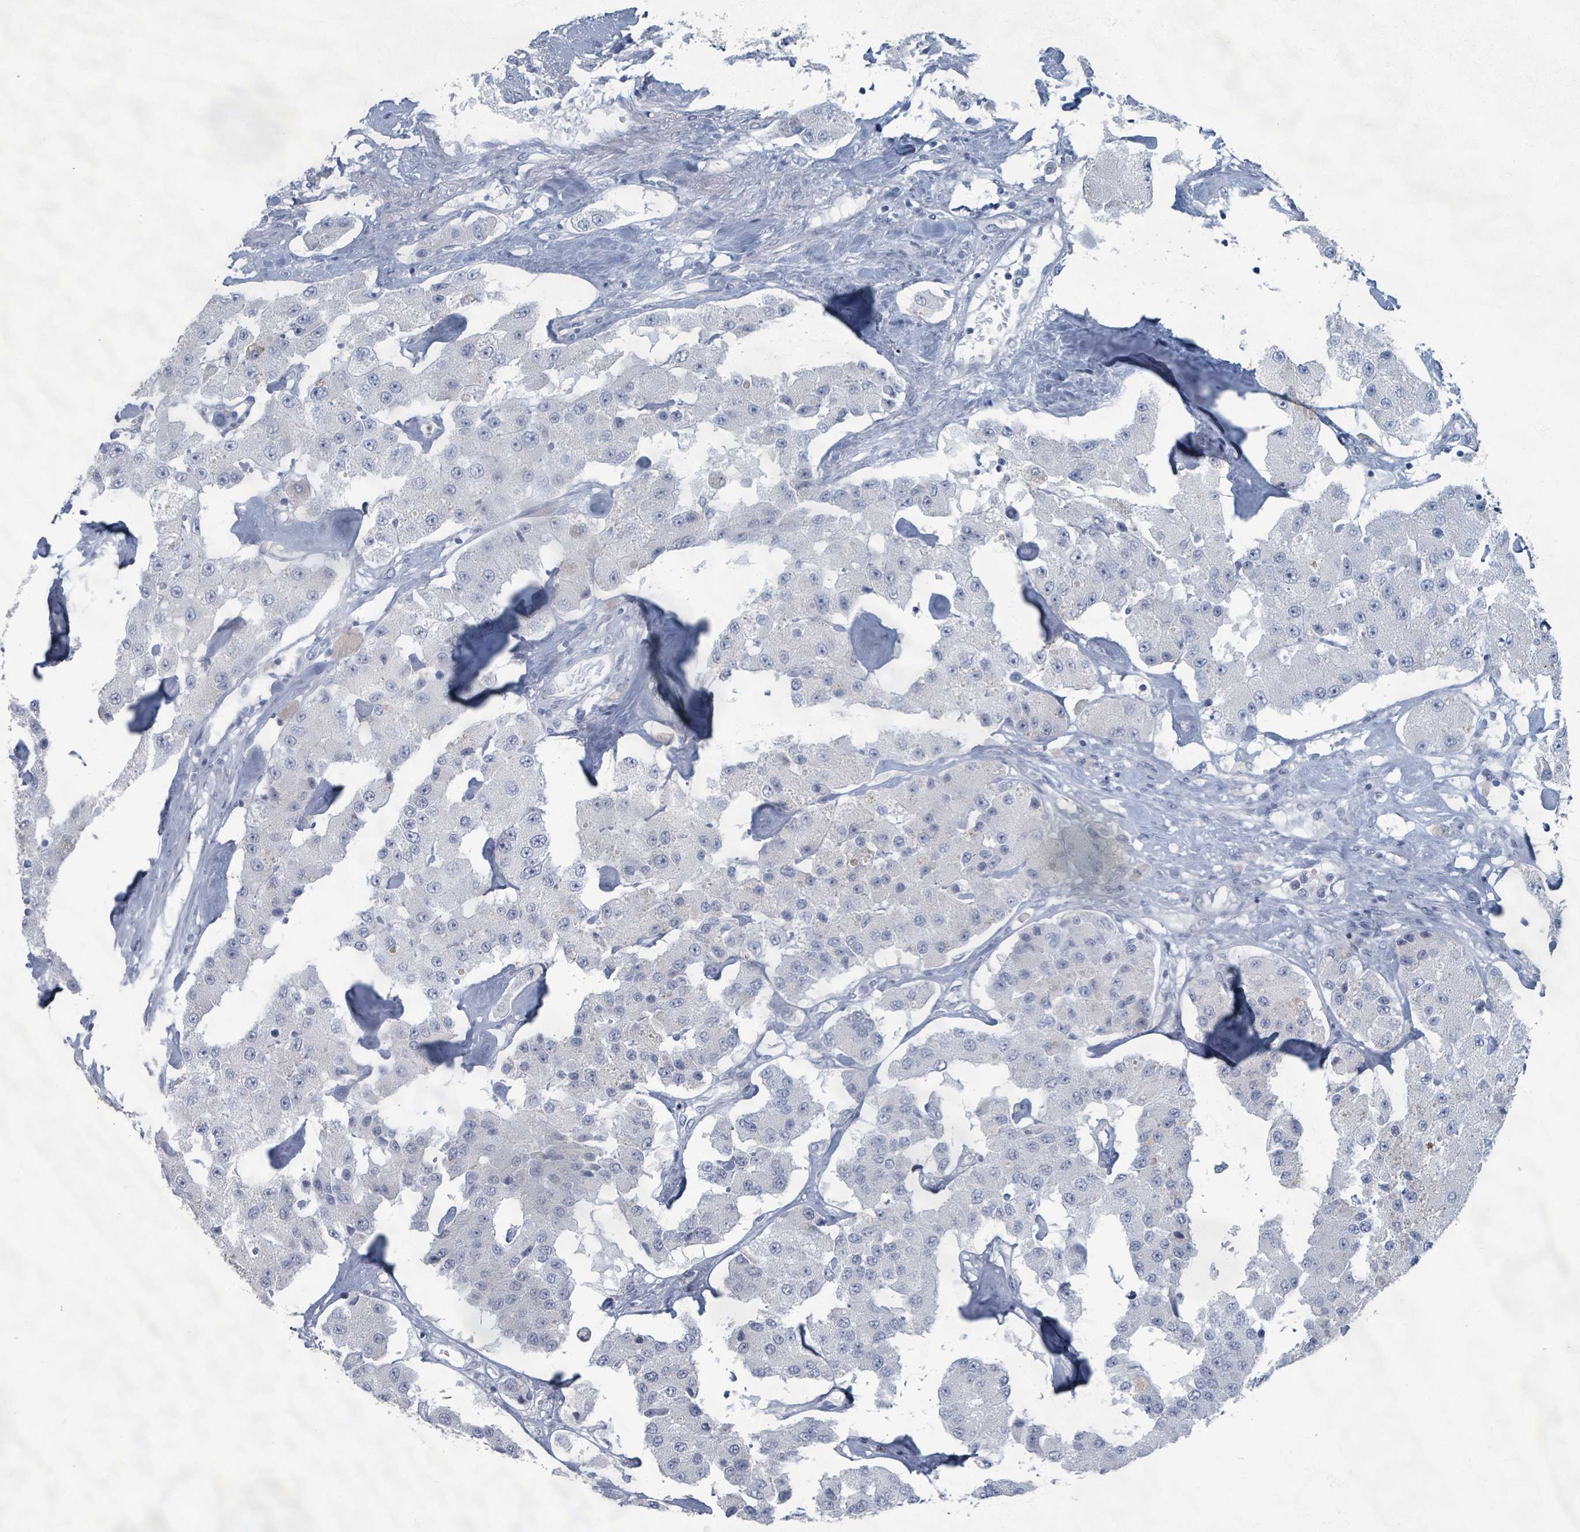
{"staining": {"intensity": "negative", "quantity": "none", "location": "none"}, "tissue": "carcinoid", "cell_type": "Tumor cells", "image_type": "cancer", "snomed": [{"axis": "morphology", "description": "Carcinoid, malignant, NOS"}, {"axis": "topography", "description": "Pancreas"}], "caption": "DAB immunohistochemical staining of human carcinoid (malignant) exhibits no significant staining in tumor cells. Brightfield microscopy of immunohistochemistry stained with DAB (brown) and hematoxylin (blue), captured at high magnification.", "gene": "WNT11", "patient": {"sex": "male", "age": 41}}